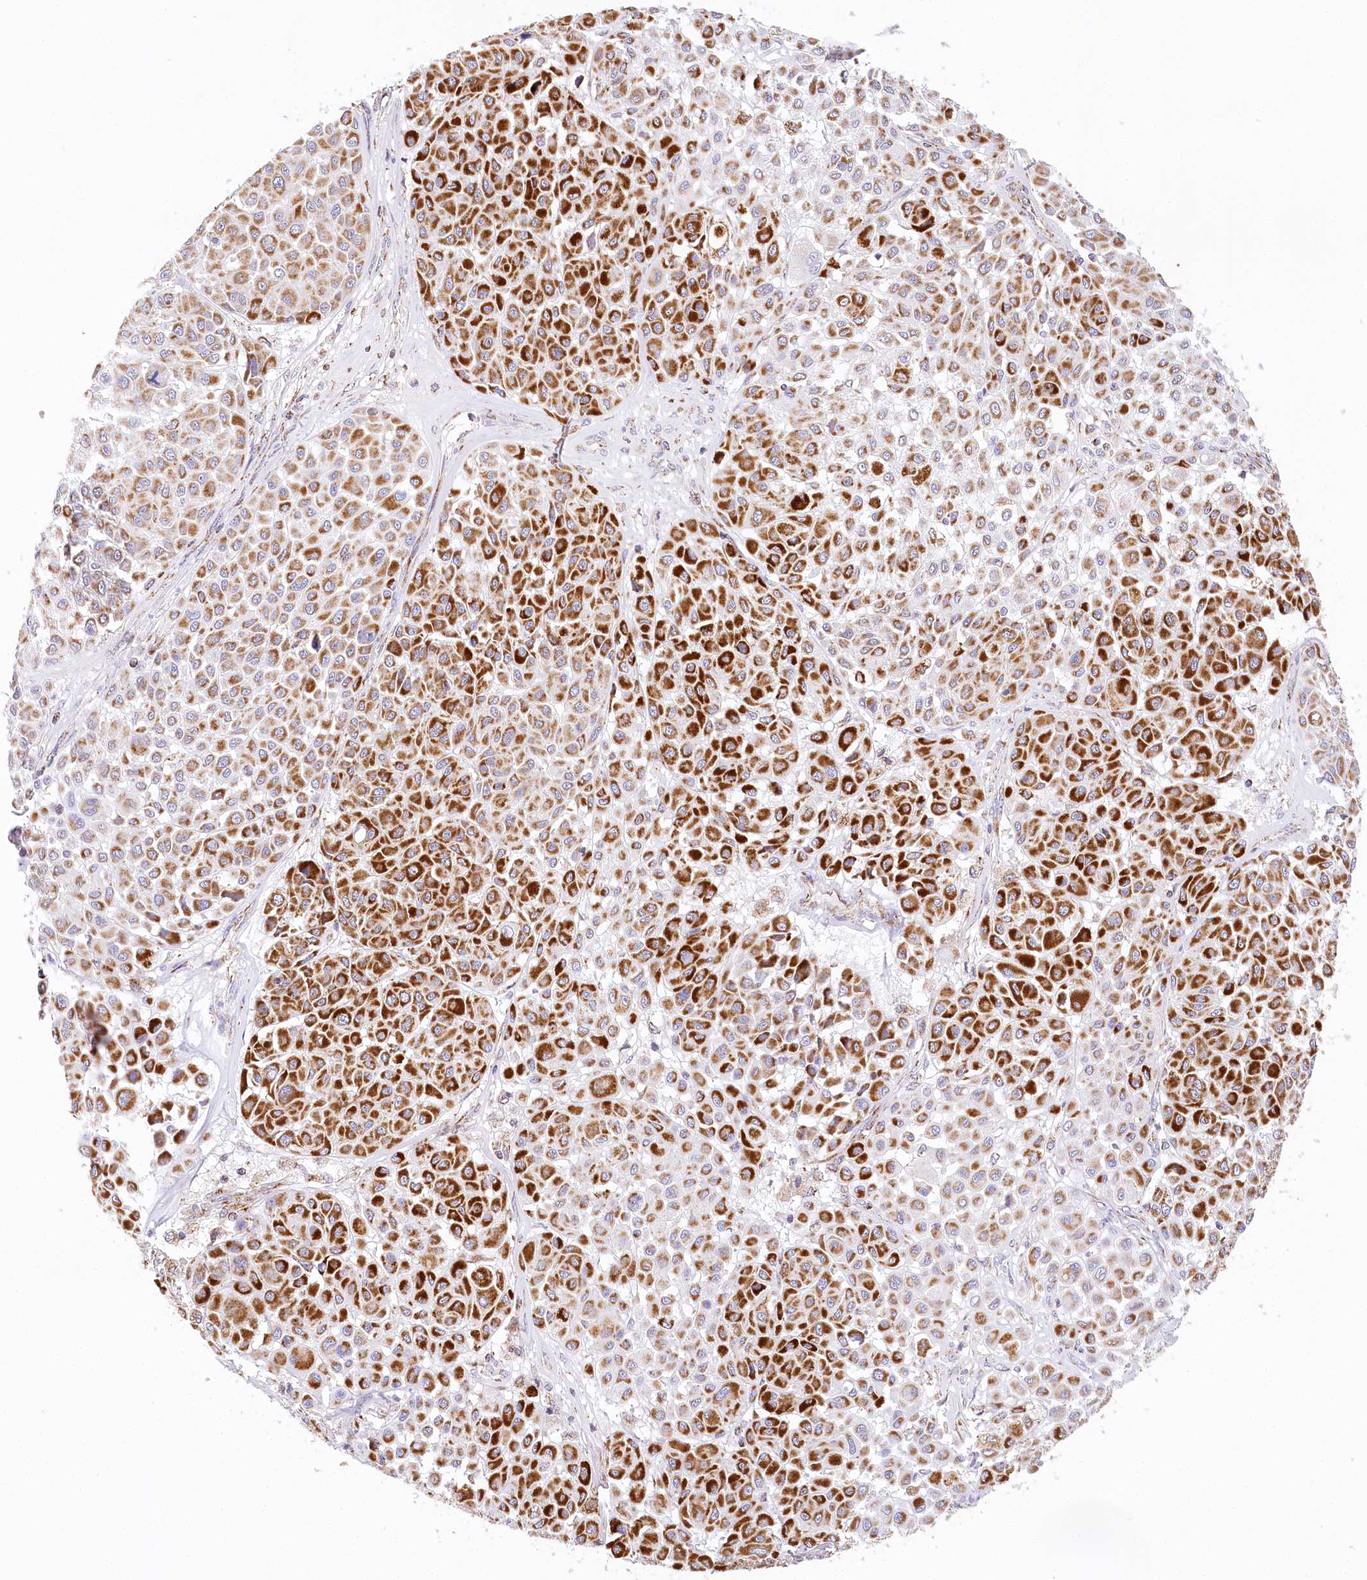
{"staining": {"intensity": "strong", "quantity": "25%-75%", "location": "cytoplasmic/membranous"}, "tissue": "melanoma", "cell_type": "Tumor cells", "image_type": "cancer", "snomed": [{"axis": "morphology", "description": "Malignant melanoma, Metastatic site"}, {"axis": "topography", "description": "Soft tissue"}], "caption": "Malignant melanoma (metastatic site) stained for a protein (brown) reveals strong cytoplasmic/membranous positive positivity in about 25%-75% of tumor cells.", "gene": "LSS", "patient": {"sex": "male", "age": 41}}